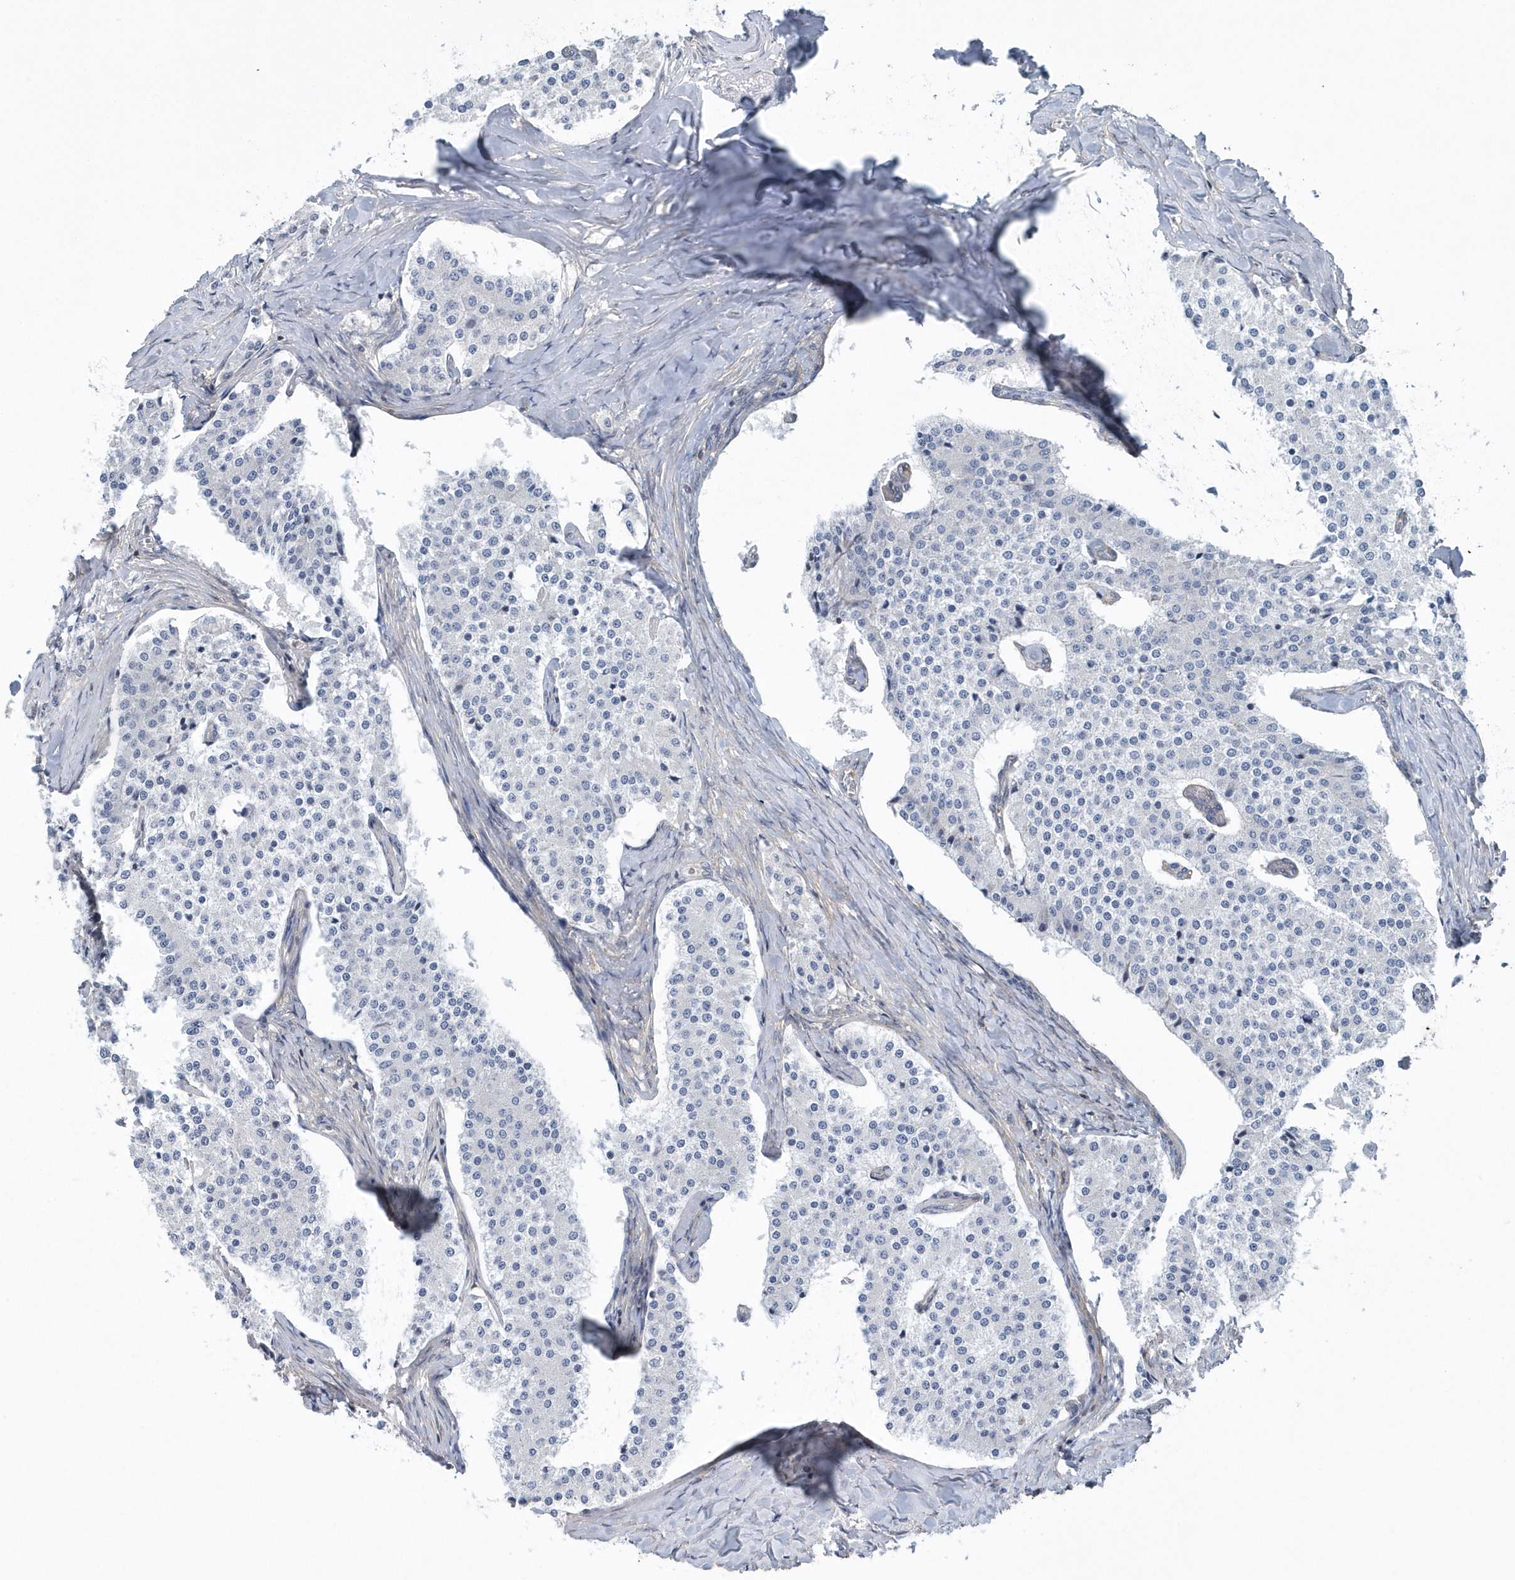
{"staining": {"intensity": "negative", "quantity": "none", "location": "none"}, "tissue": "carcinoid", "cell_type": "Tumor cells", "image_type": "cancer", "snomed": [{"axis": "morphology", "description": "Carcinoid, malignant, NOS"}, {"axis": "topography", "description": "Colon"}], "caption": "The immunohistochemistry (IHC) photomicrograph has no significant expression in tumor cells of carcinoid tissue.", "gene": "ARAP2", "patient": {"sex": "female", "age": 52}}